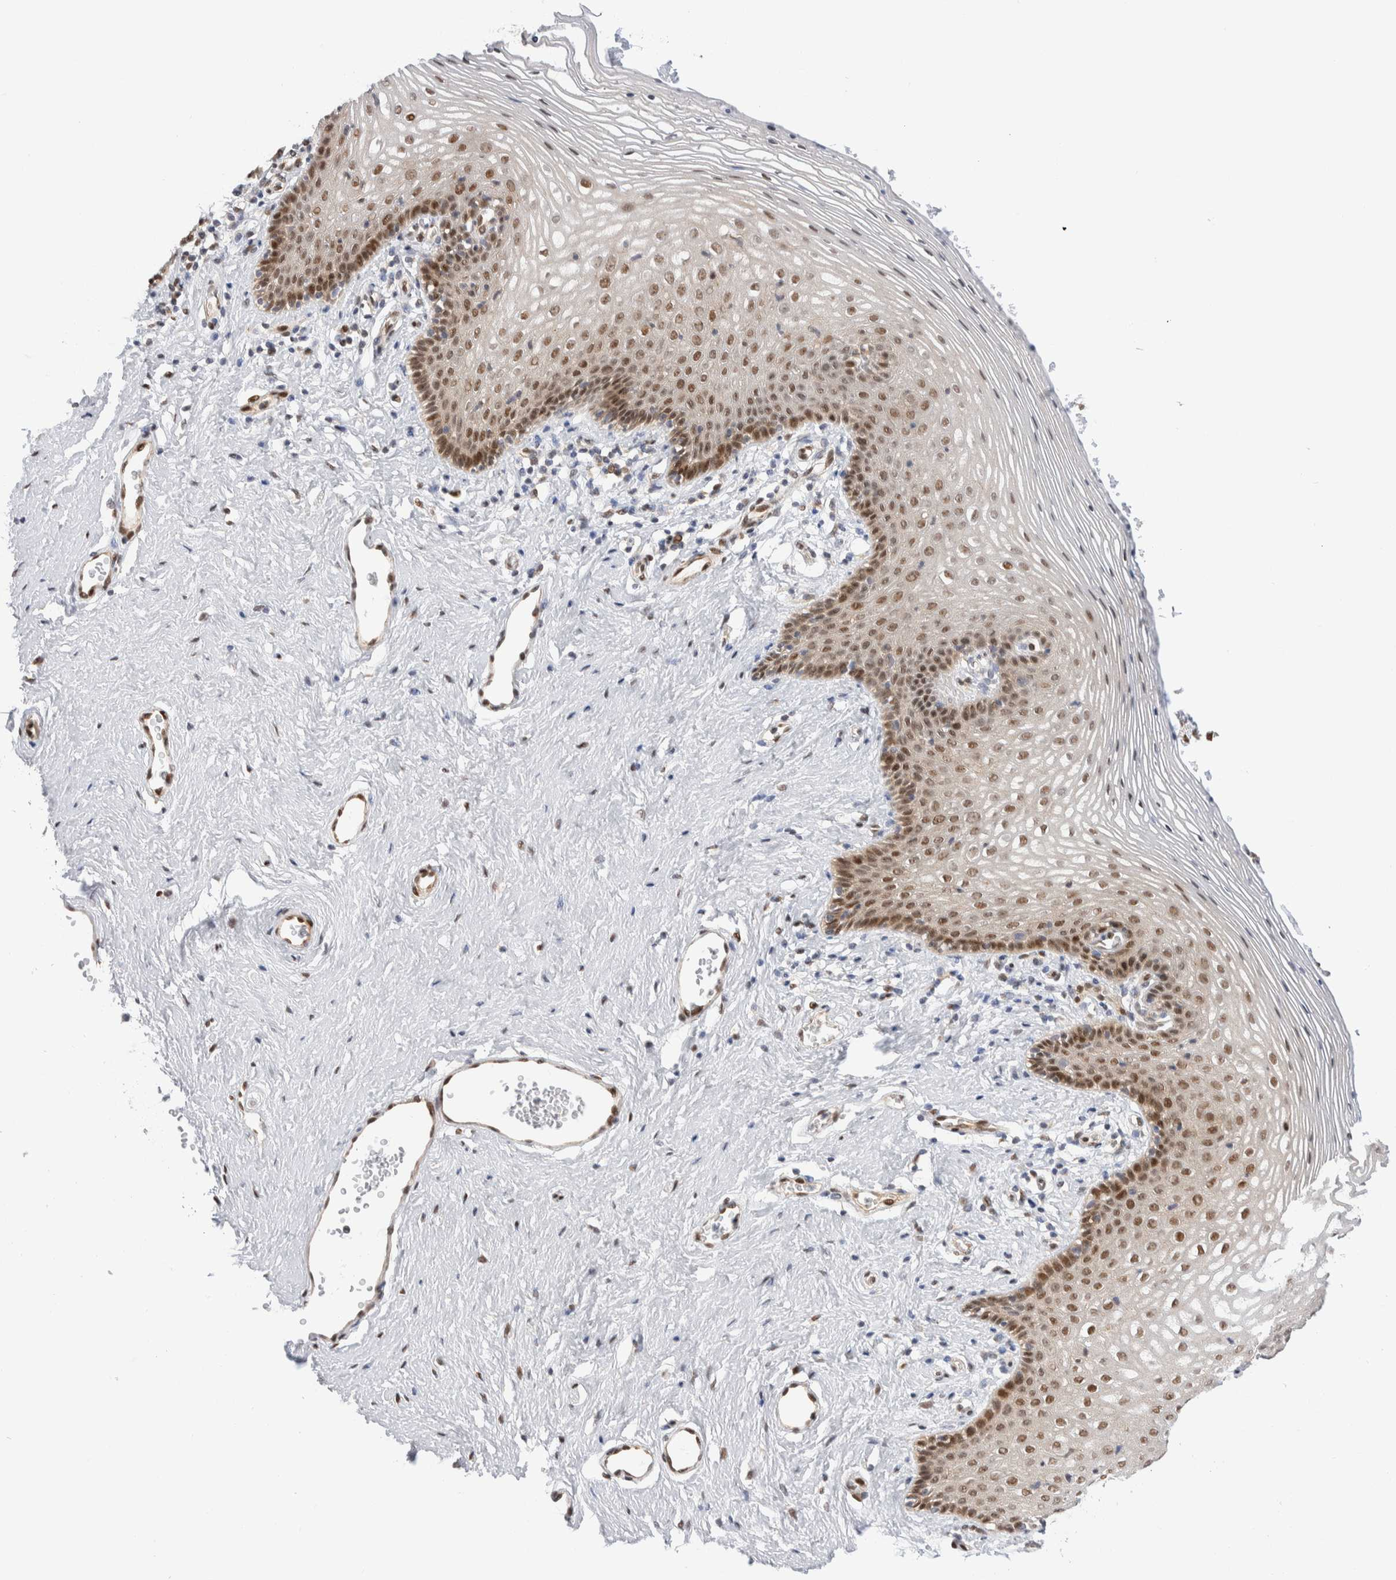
{"staining": {"intensity": "moderate", "quantity": "25%-75%", "location": "cytoplasmic/membranous"}, "tissue": "vagina", "cell_type": "Squamous epithelial cells", "image_type": "normal", "snomed": [{"axis": "morphology", "description": "Normal tissue, NOS"}, {"axis": "topography", "description": "Vagina"}], "caption": "A histopathology image showing moderate cytoplasmic/membranous staining in about 25%-75% of squamous epithelial cells in benign vagina, as visualized by brown immunohistochemical staining.", "gene": "NSMAF", "patient": {"sex": "female", "age": 32}}